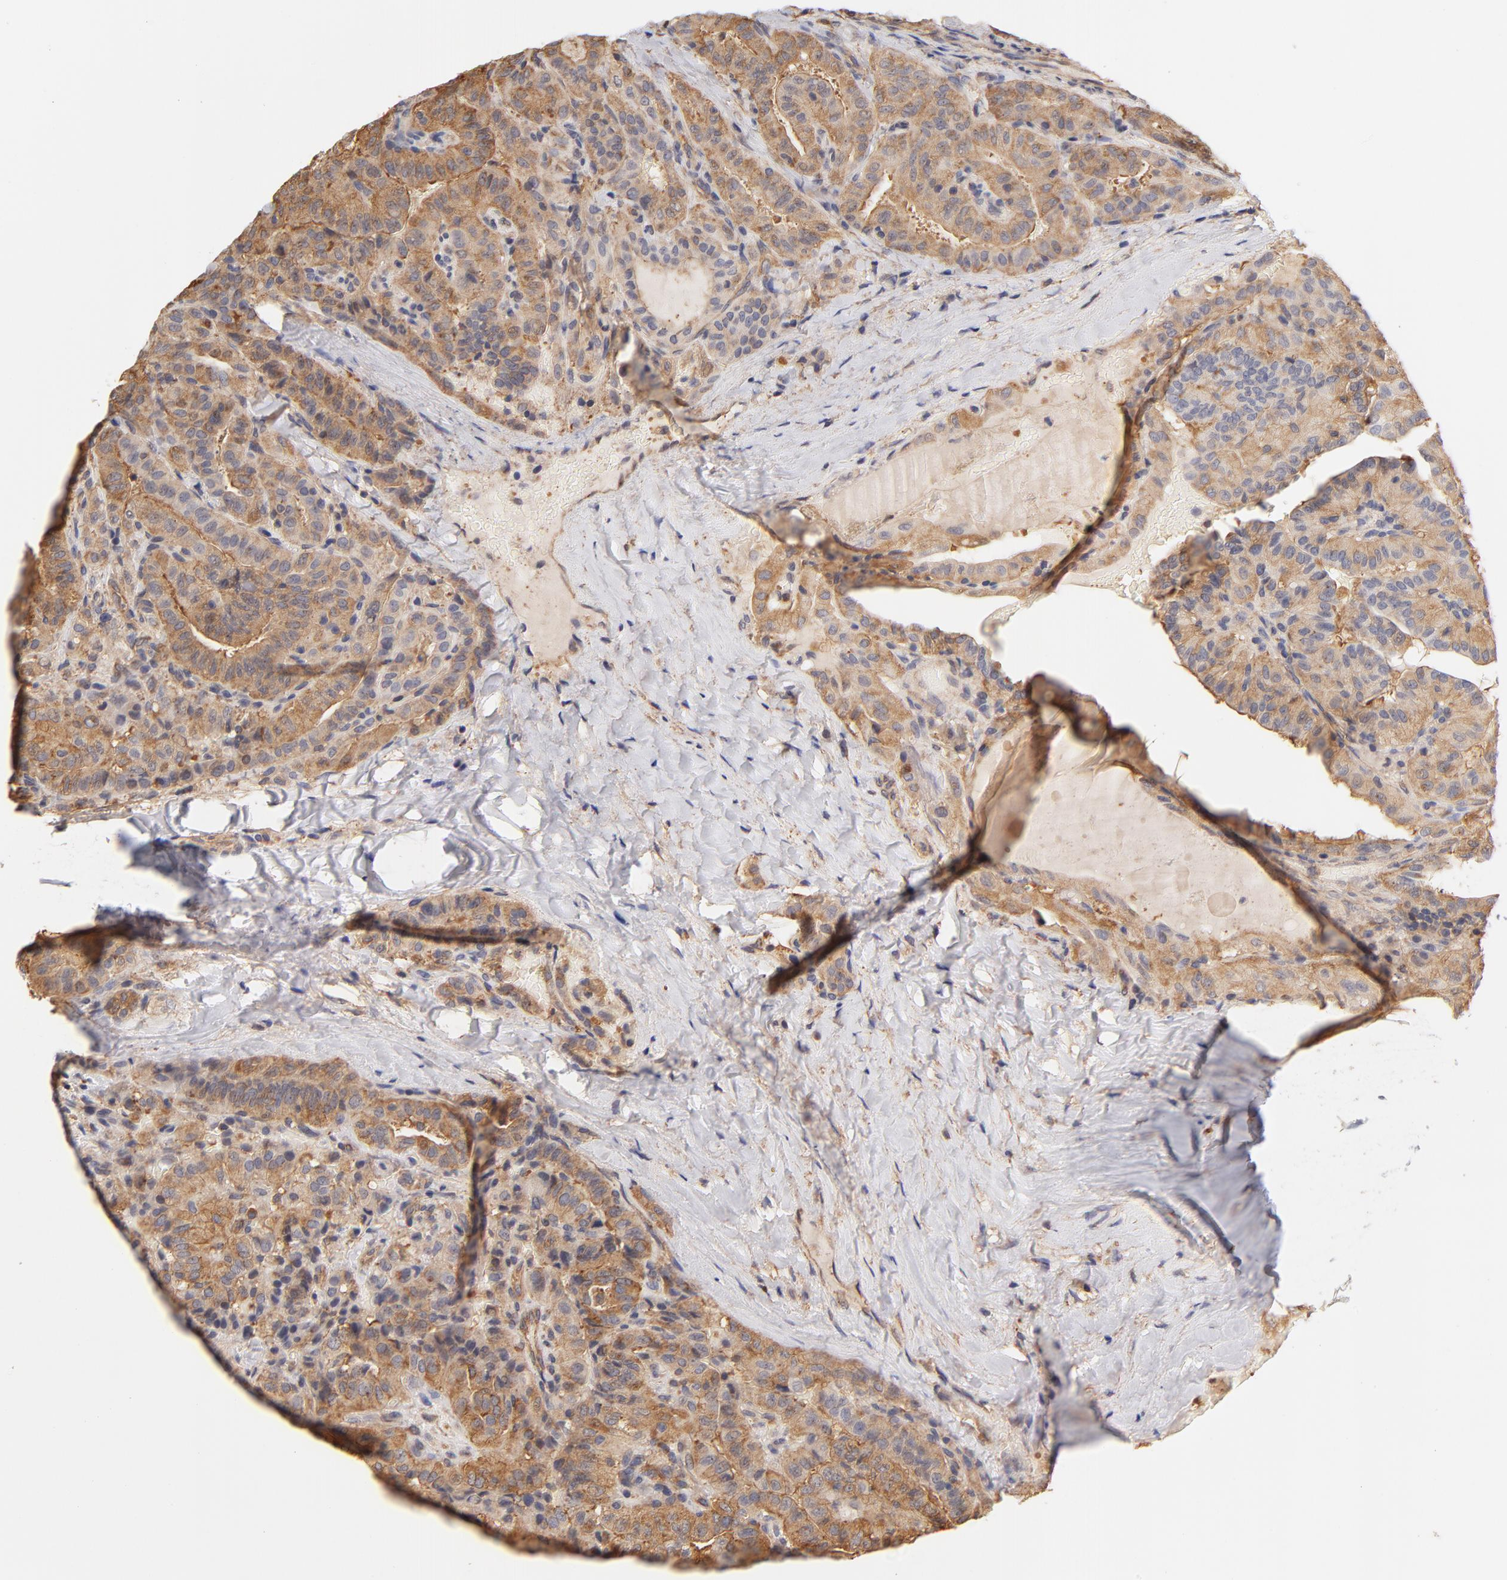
{"staining": {"intensity": "moderate", "quantity": ">75%", "location": "cytoplasmic/membranous"}, "tissue": "thyroid cancer", "cell_type": "Tumor cells", "image_type": "cancer", "snomed": [{"axis": "morphology", "description": "Papillary adenocarcinoma, NOS"}, {"axis": "topography", "description": "Thyroid gland"}], "caption": "The micrograph exhibits a brown stain indicating the presence of a protein in the cytoplasmic/membranous of tumor cells in thyroid cancer (papillary adenocarcinoma).", "gene": "FCMR", "patient": {"sex": "male", "age": 77}}